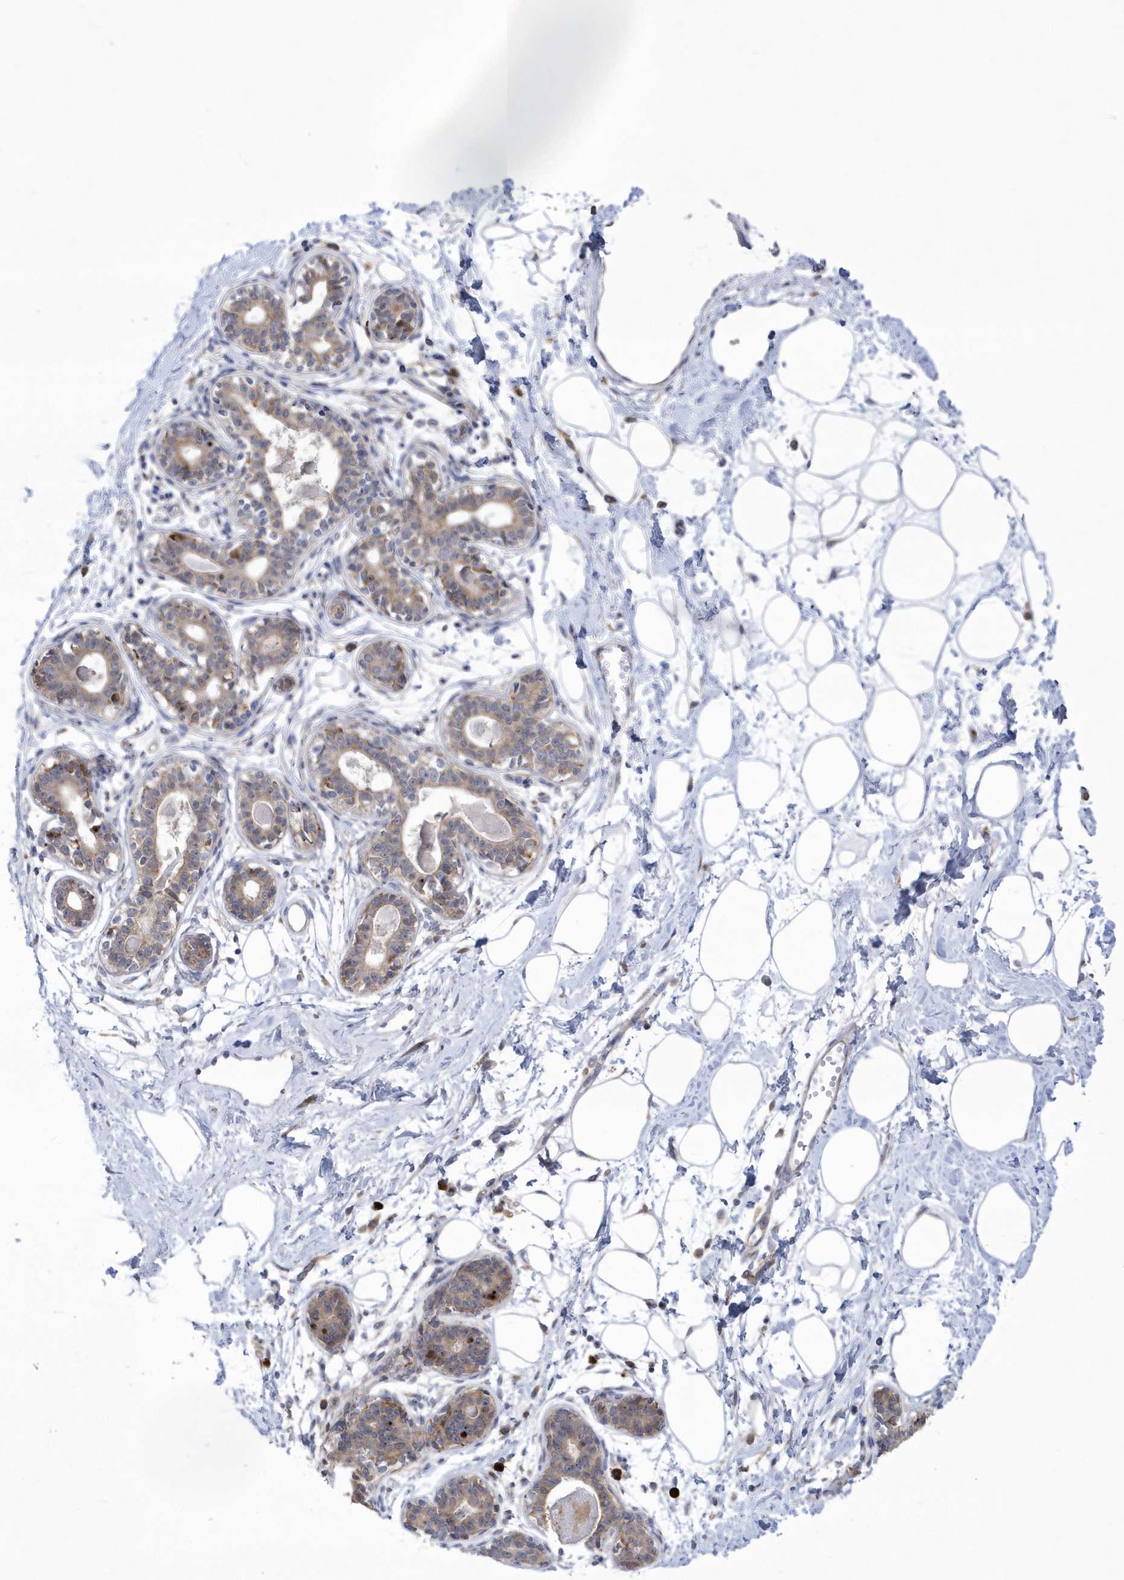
{"staining": {"intensity": "negative", "quantity": "none", "location": "none"}, "tissue": "breast", "cell_type": "Adipocytes", "image_type": "normal", "snomed": [{"axis": "morphology", "description": "Normal tissue, NOS"}, {"axis": "topography", "description": "Breast"}], "caption": "High magnification brightfield microscopy of unremarkable breast stained with DAB (brown) and counterstained with hematoxylin (blue): adipocytes show no significant expression. Brightfield microscopy of immunohistochemistry (IHC) stained with DAB (3,3'-diaminobenzidine) (brown) and hematoxylin (blue), captured at high magnification.", "gene": "MED31", "patient": {"sex": "female", "age": 45}}